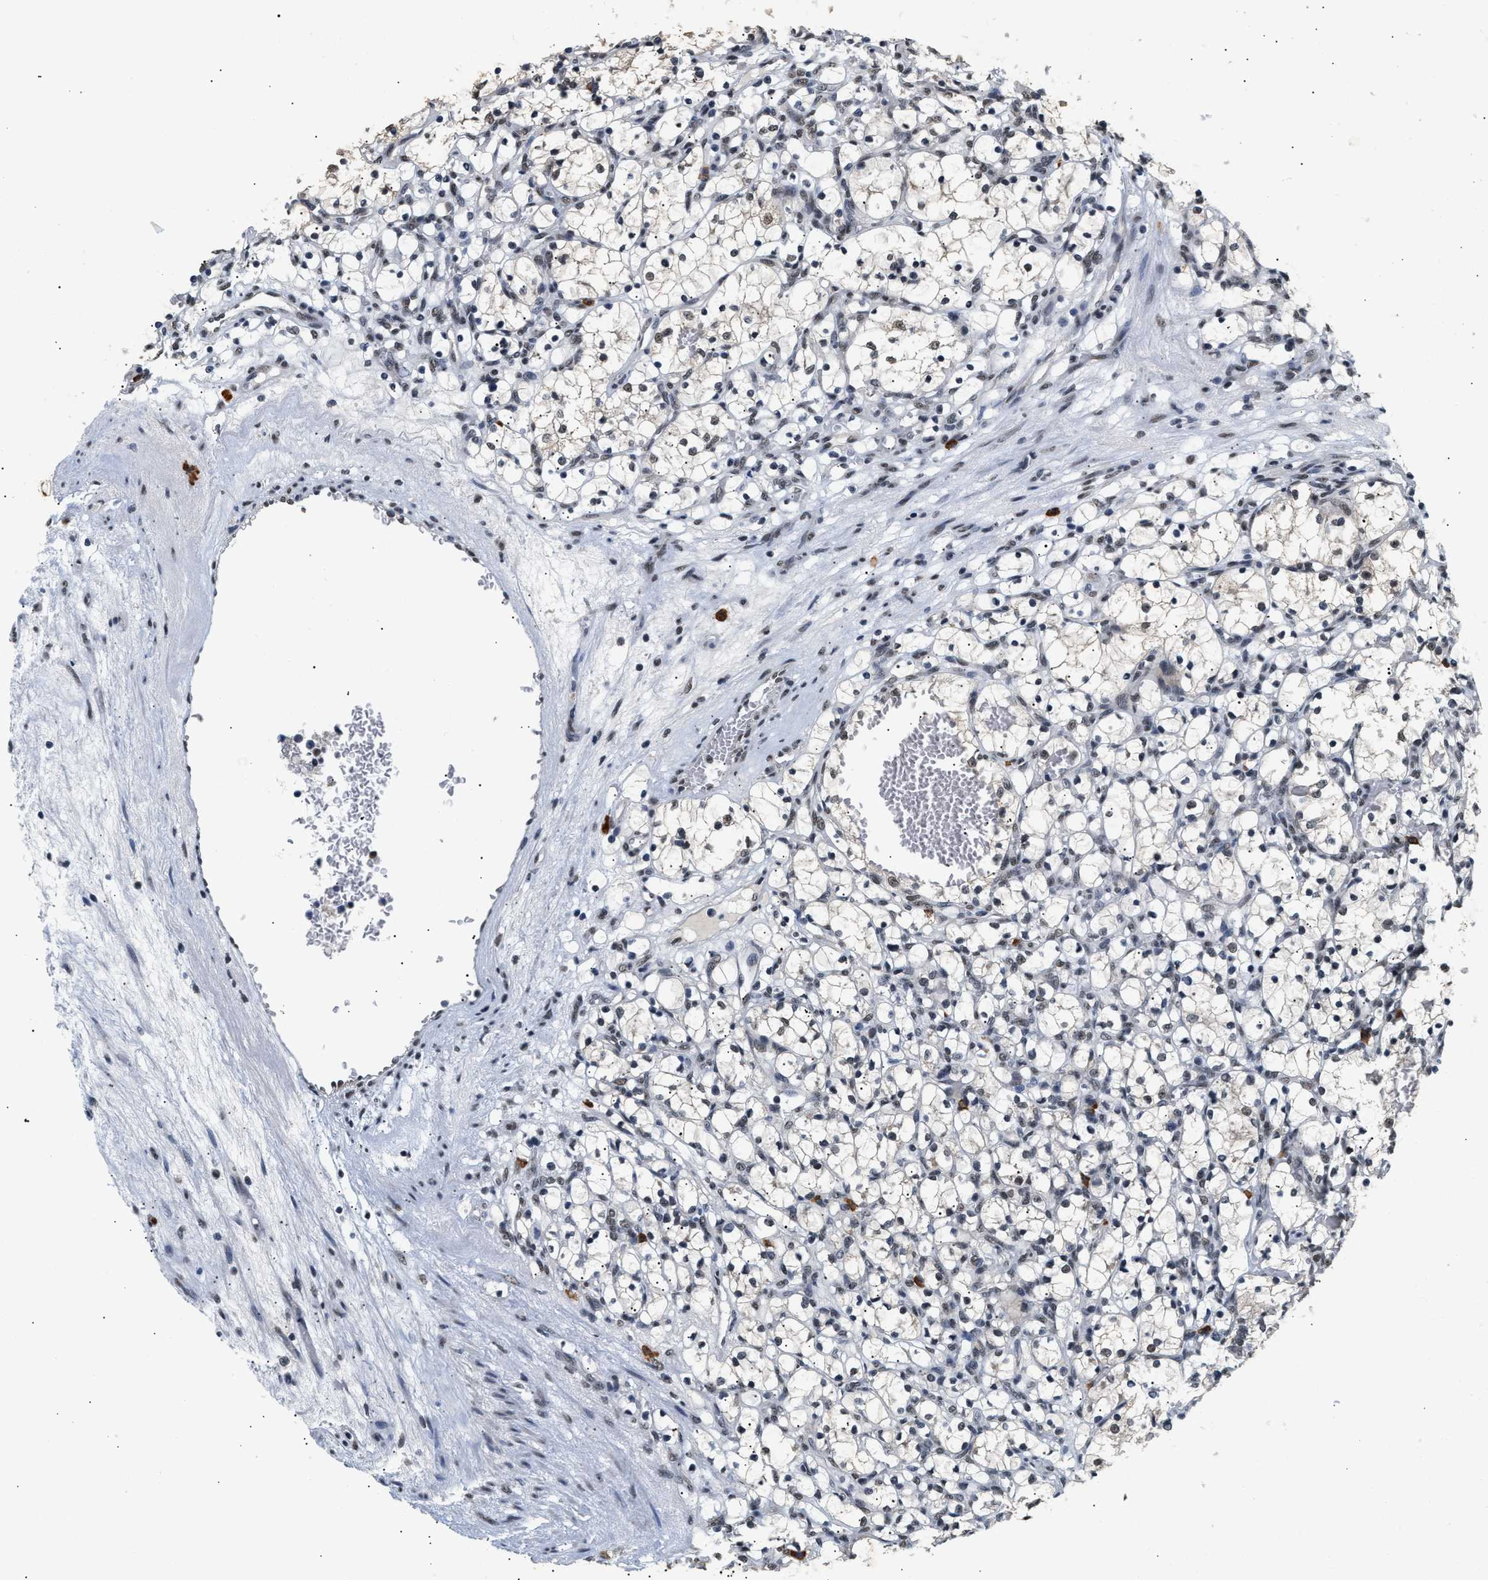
{"staining": {"intensity": "weak", "quantity": "<25%", "location": "nuclear"}, "tissue": "renal cancer", "cell_type": "Tumor cells", "image_type": "cancer", "snomed": [{"axis": "morphology", "description": "Adenocarcinoma, NOS"}, {"axis": "topography", "description": "Kidney"}], "caption": "Image shows no significant protein positivity in tumor cells of renal adenocarcinoma.", "gene": "THOC1", "patient": {"sex": "female", "age": 69}}